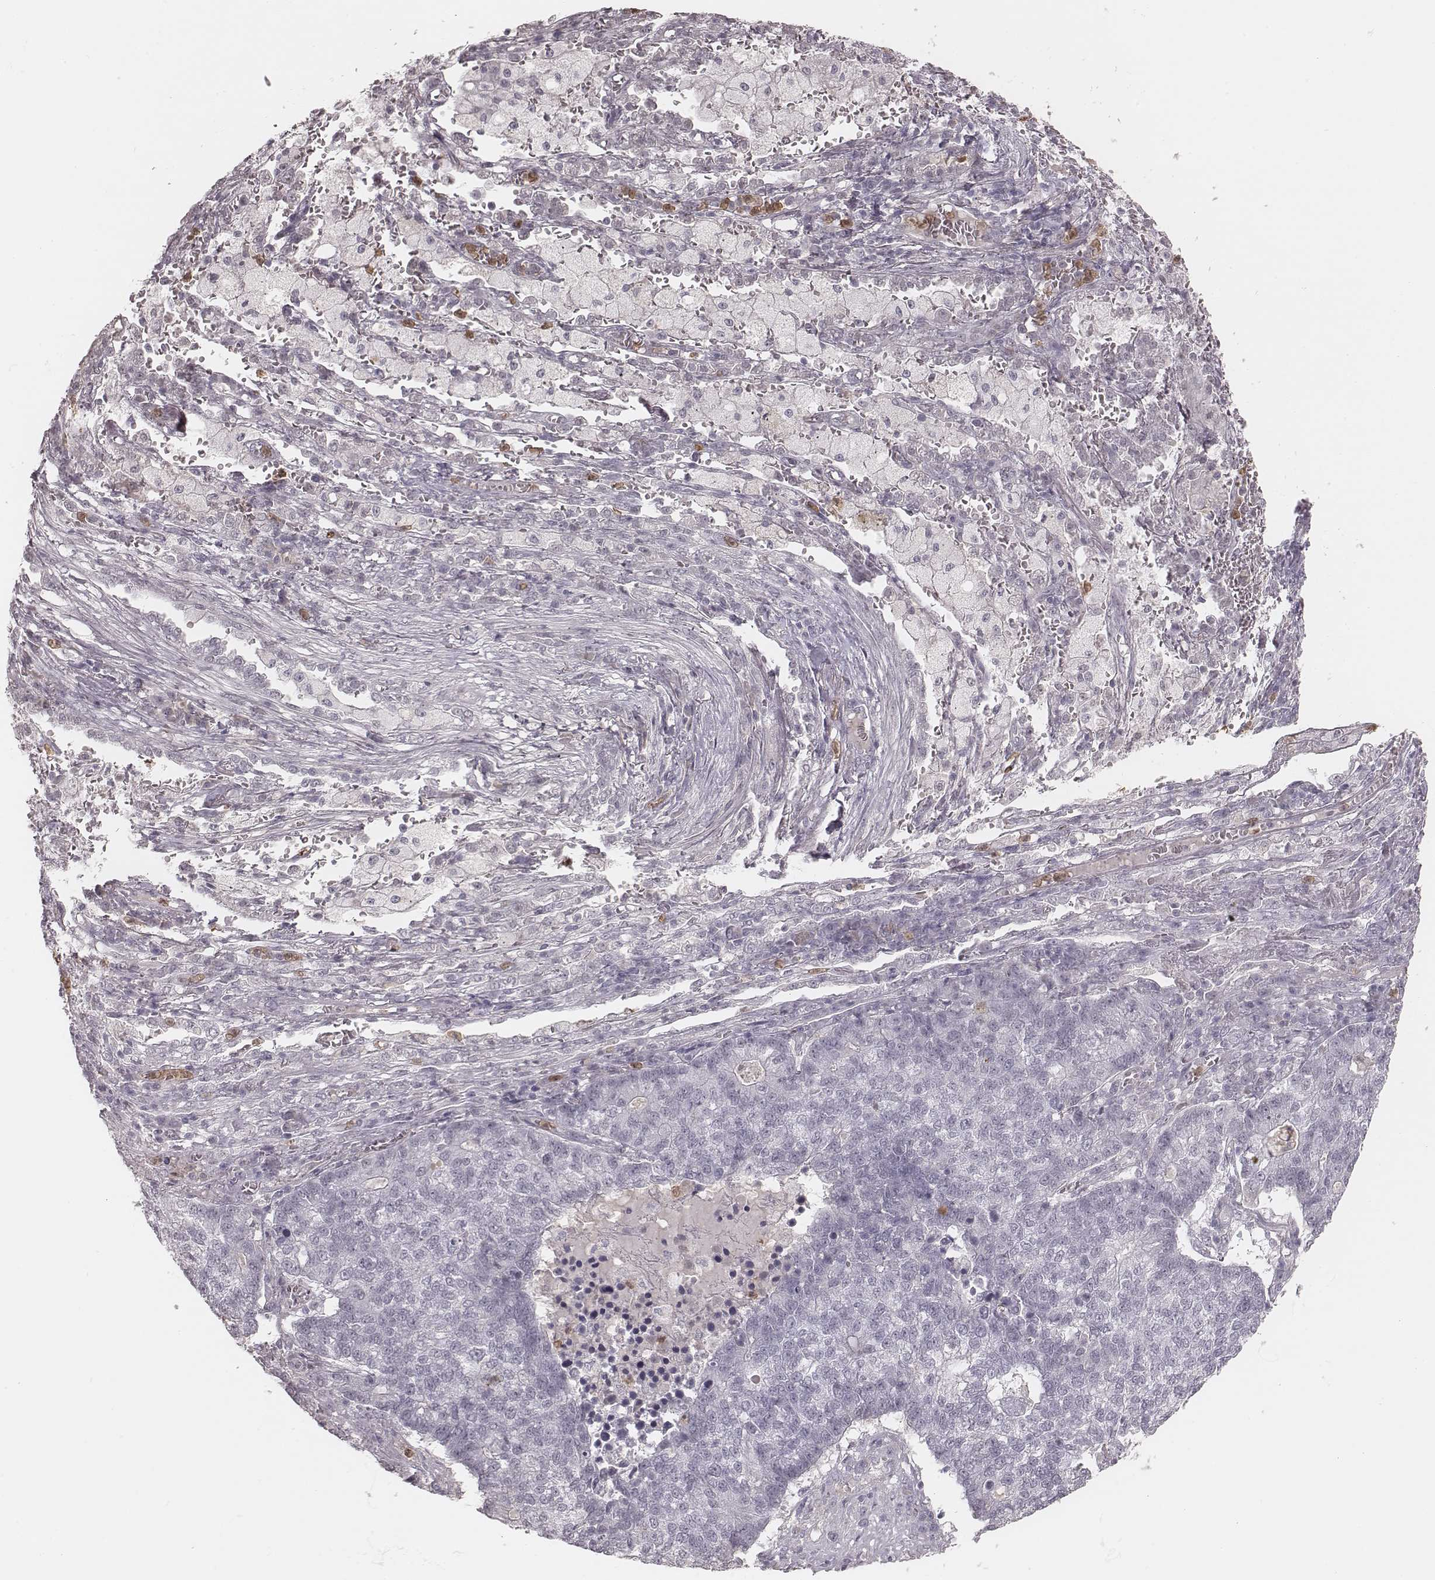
{"staining": {"intensity": "negative", "quantity": "none", "location": "none"}, "tissue": "lung cancer", "cell_type": "Tumor cells", "image_type": "cancer", "snomed": [{"axis": "morphology", "description": "Adenocarcinoma, NOS"}, {"axis": "topography", "description": "Lung"}], "caption": "Histopathology image shows no protein staining in tumor cells of lung cancer tissue. Brightfield microscopy of immunohistochemistry (IHC) stained with DAB (brown) and hematoxylin (blue), captured at high magnification.", "gene": "KITLG", "patient": {"sex": "male", "age": 57}}